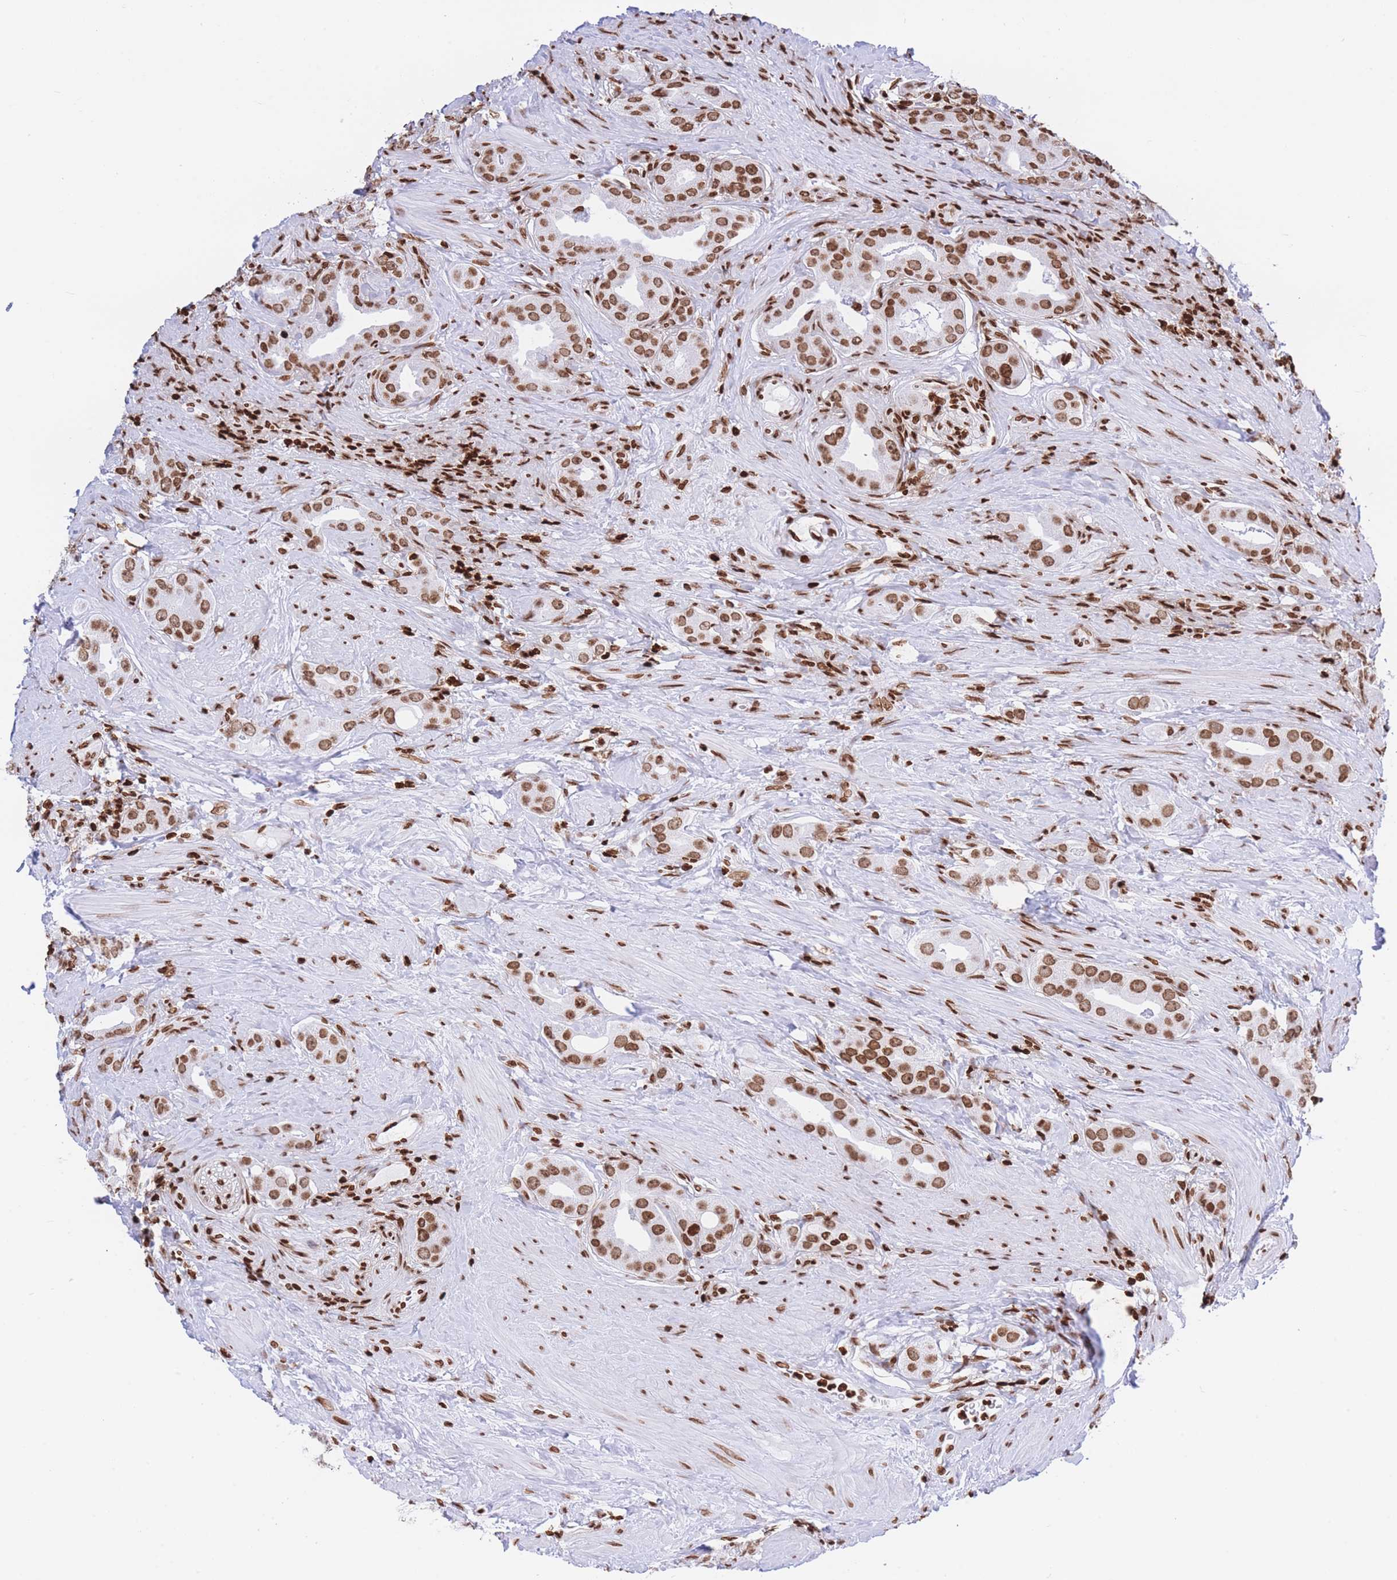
{"staining": {"intensity": "moderate", "quantity": ">75%", "location": "nuclear"}, "tissue": "prostate cancer", "cell_type": "Tumor cells", "image_type": "cancer", "snomed": [{"axis": "morphology", "description": "Adenocarcinoma, High grade"}, {"axis": "topography", "description": "Prostate"}], "caption": "Immunohistochemistry of human adenocarcinoma (high-grade) (prostate) reveals medium levels of moderate nuclear staining in approximately >75% of tumor cells.", "gene": "H2BC11", "patient": {"sex": "male", "age": 63}}